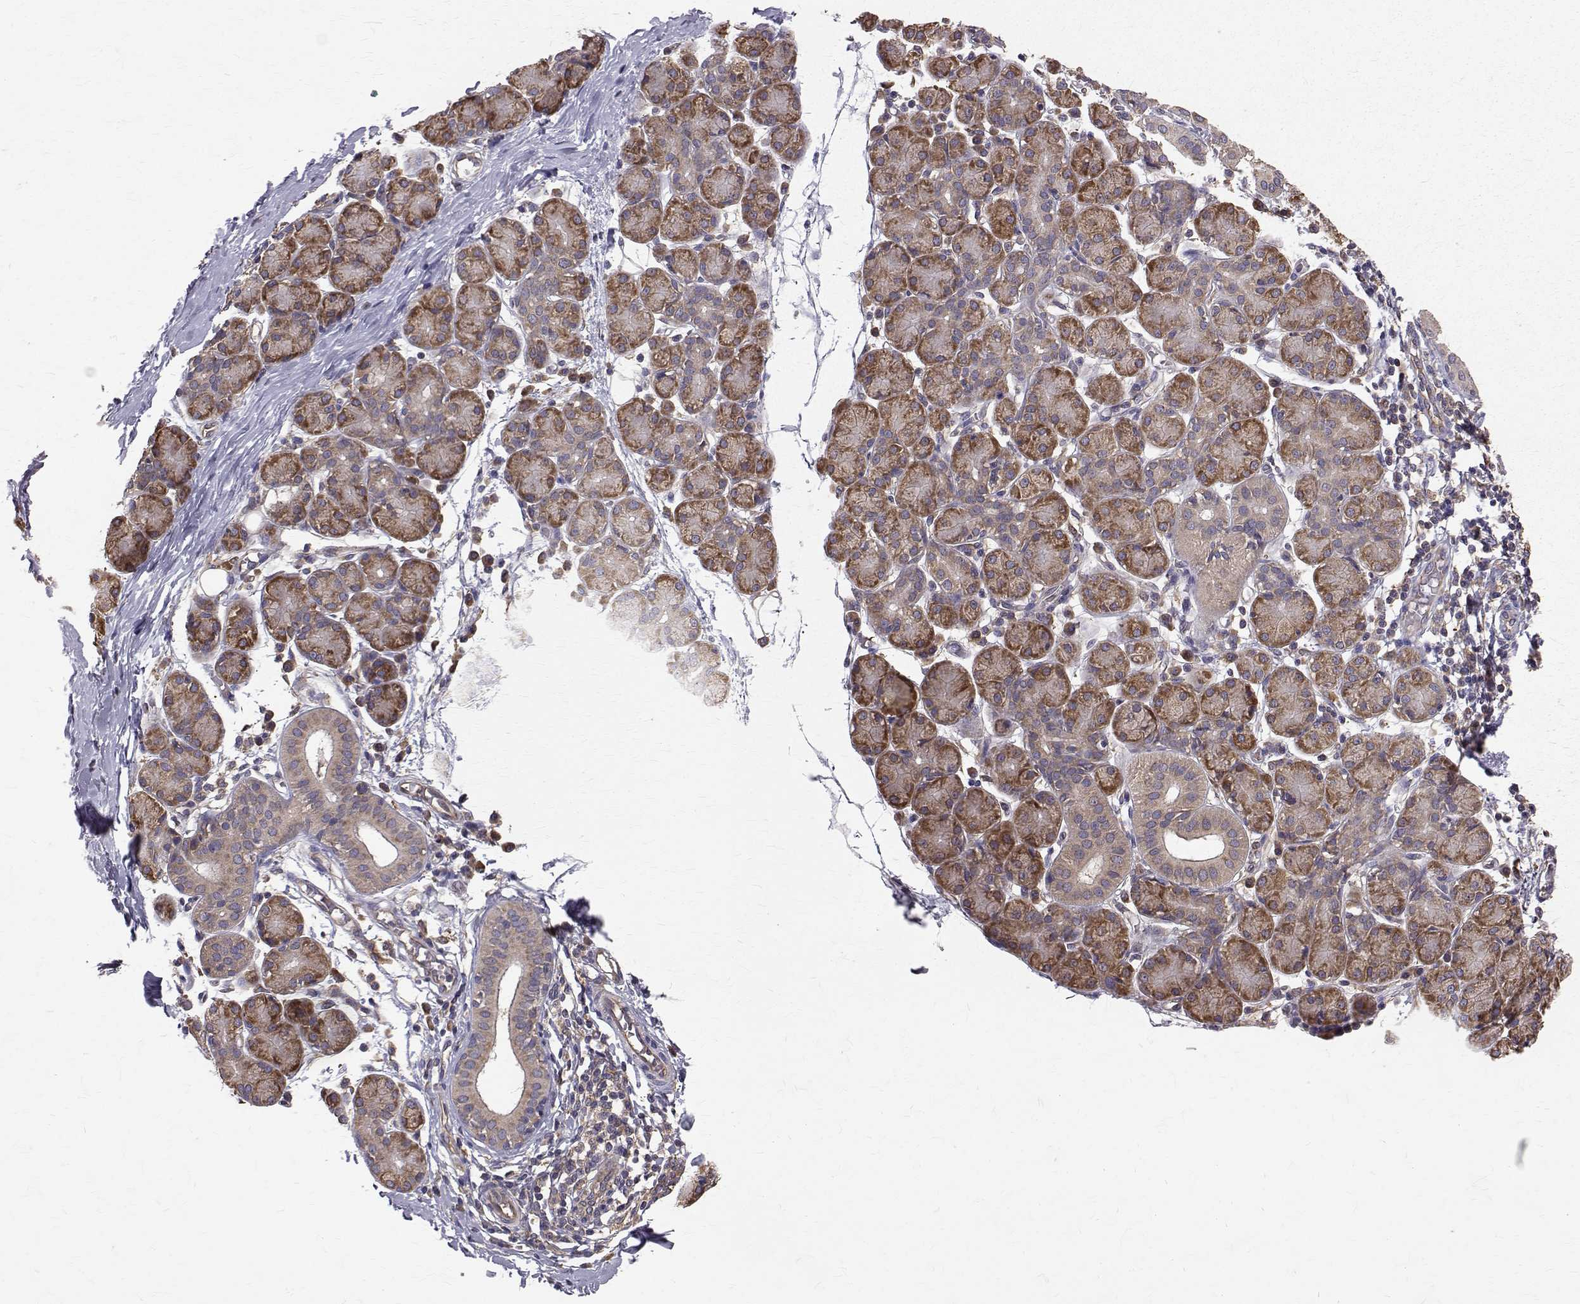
{"staining": {"intensity": "moderate", "quantity": "25%-75%", "location": "cytoplasmic/membranous"}, "tissue": "salivary gland", "cell_type": "Glandular cells", "image_type": "normal", "snomed": [{"axis": "morphology", "description": "Normal tissue, NOS"}, {"axis": "morphology", "description": "Inflammation, NOS"}, {"axis": "topography", "description": "Lymph node"}, {"axis": "topography", "description": "Salivary gland"}], "caption": "About 25%-75% of glandular cells in normal human salivary gland display moderate cytoplasmic/membranous protein staining as visualized by brown immunohistochemical staining.", "gene": "FARSB", "patient": {"sex": "male", "age": 3}}